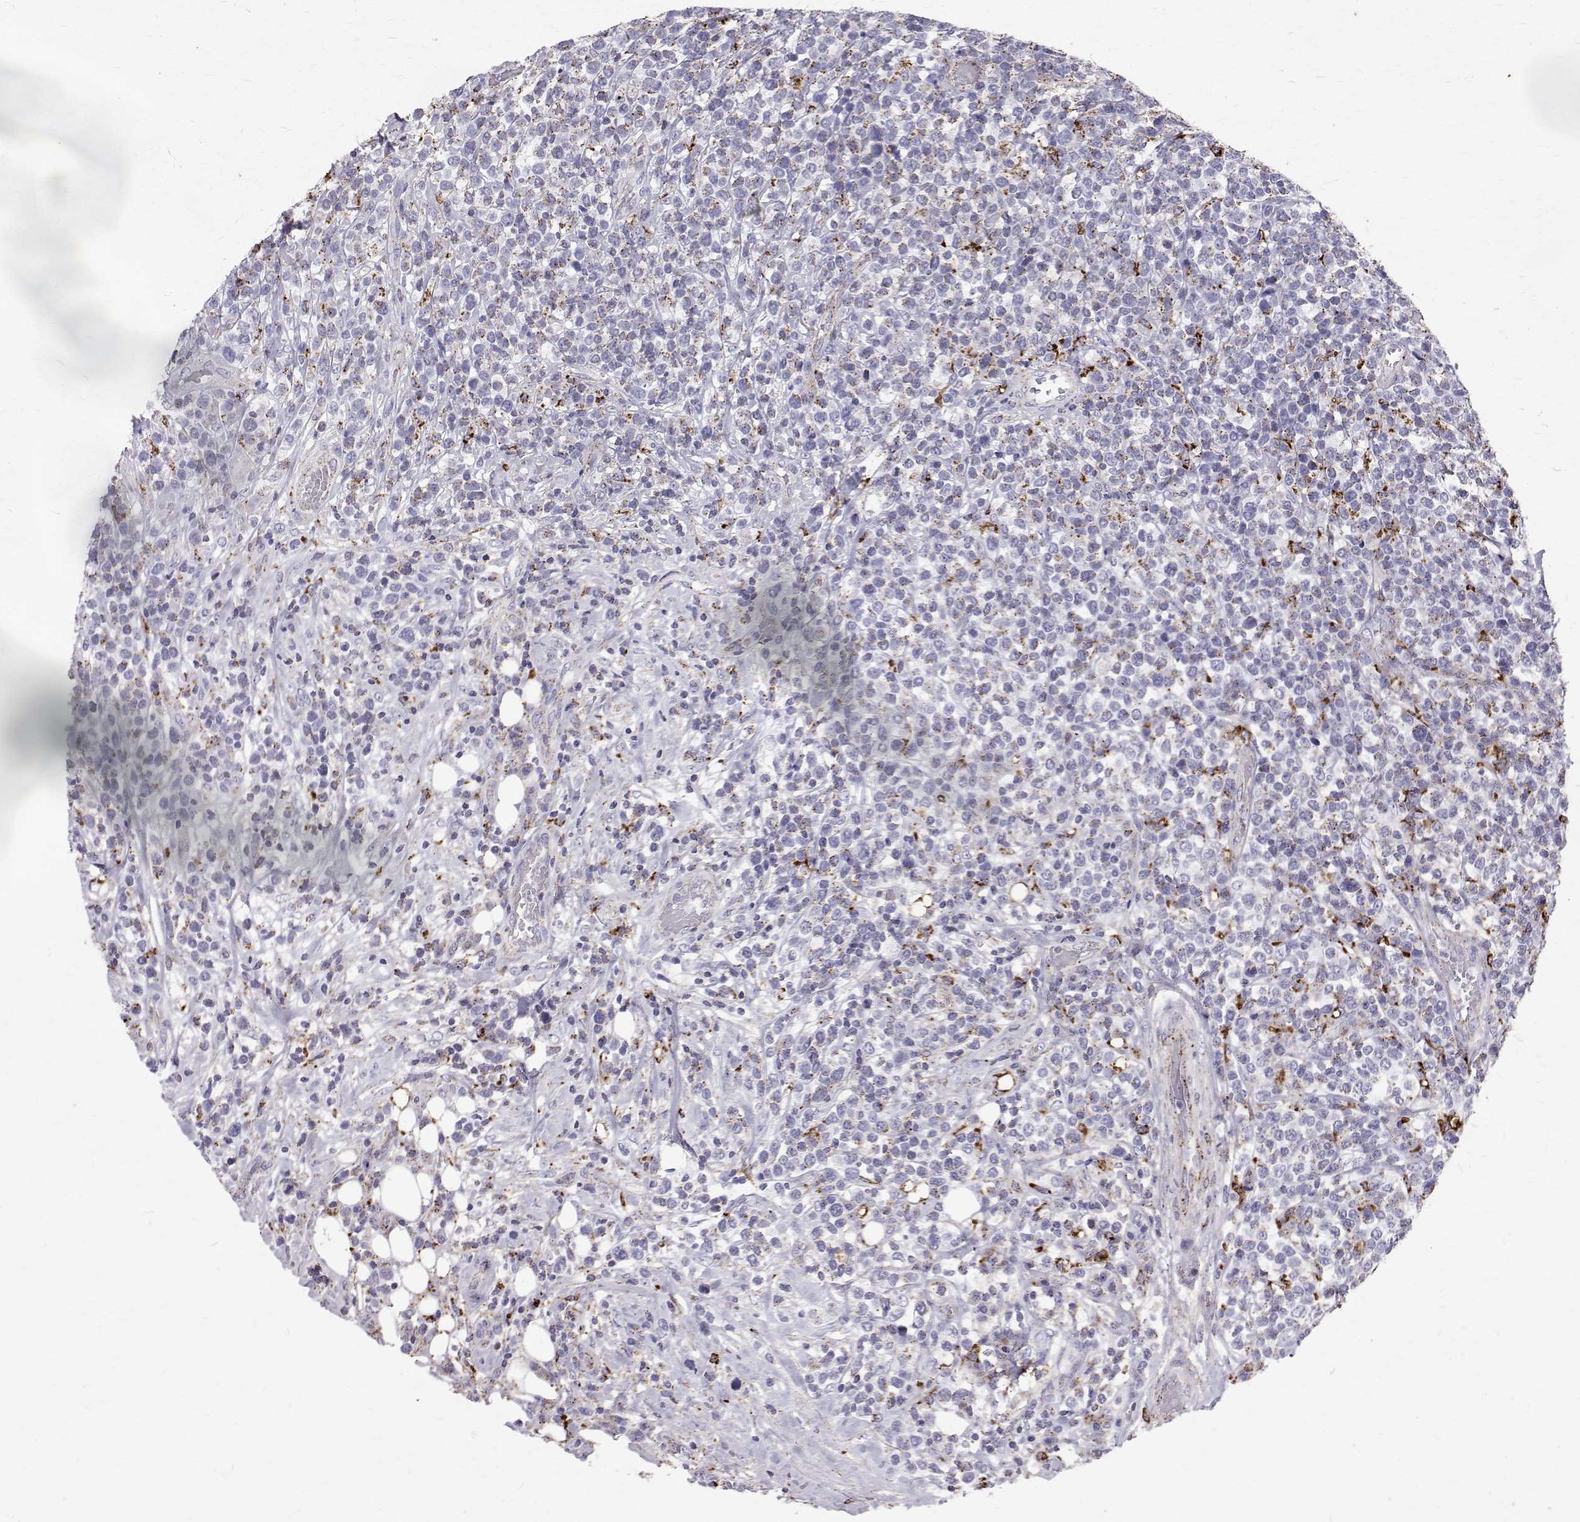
{"staining": {"intensity": "moderate", "quantity": "<25%", "location": "cytoplasmic/membranous"}, "tissue": "lymphoma", "cell_type": "Tumor cells", "image_type": "cancer", "snomed": [{"axis": "morphology", "description": "Malignant lymphoma, non-Hodgkin's type, High grade"}, {"axis": "topography", "description": "Soft tissue"}], "caption": "High-power microscopy captured an immunohistochemistry image of malignant lymphoma, non-Hodgkin's type (high-grade), revealing moderate cytoplasmic/membranous expression in approximately <25% of tumor cells.", "gene": "TPP1", "patient": {"sex": "female", "age": 56}}